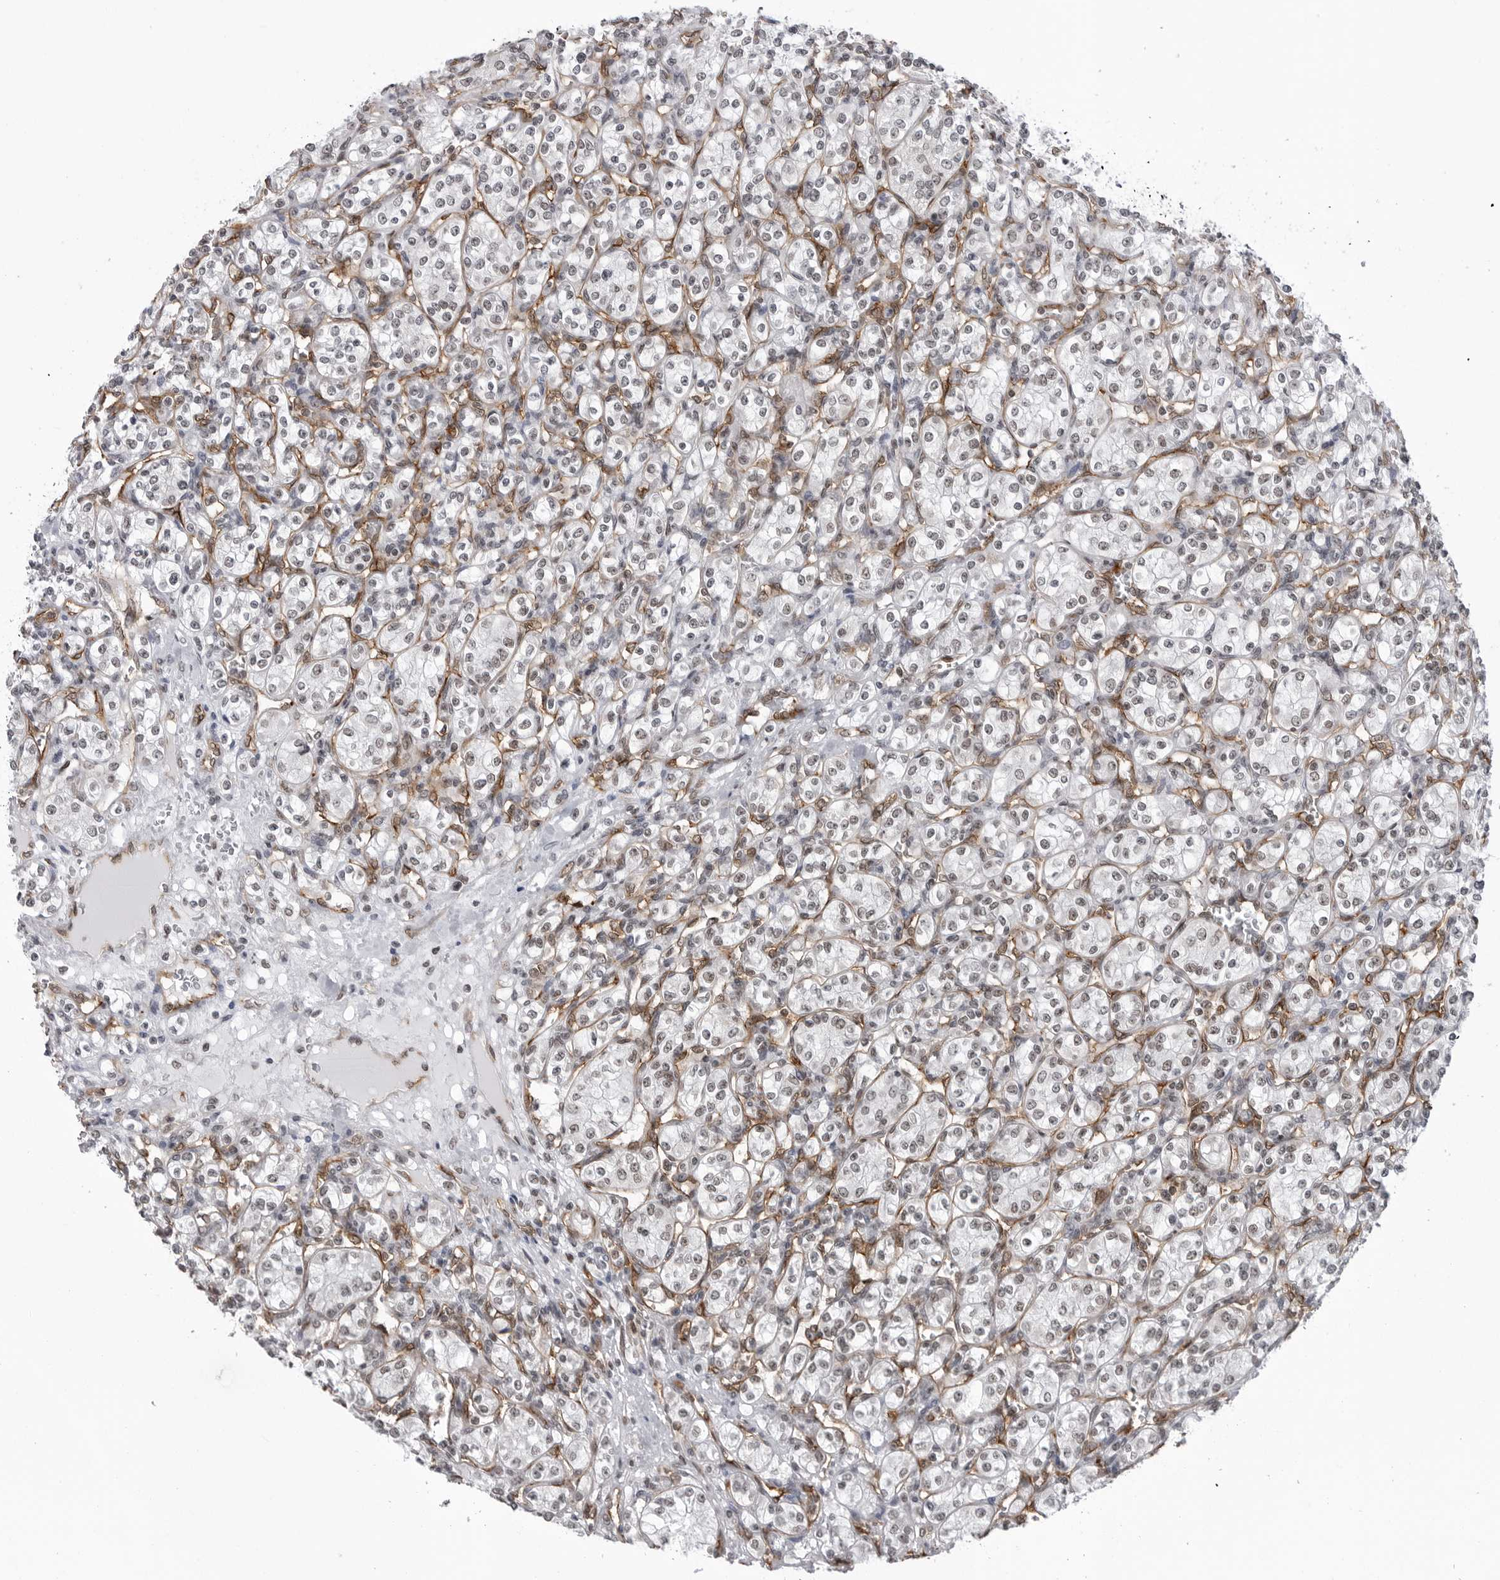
{"staining": {"intensity": "weak", "quantity": "<25%", "location": "nuclear"}, "tissue": "renal cancer", "cell_type": "Tumor cells", "image_type": "cancer", "snomed": [{"axis": "morphology", "description": "Adenocarcinoma, NOS"}, {"axis": "topography", "description": "Kidney"}], "caption": "Protein analysis of adenocarcinoma (renal) demonstrates no significant positivity in tumor cells.", "gene": "RNF26", "patient": {"sex": "male", "age": 77}}